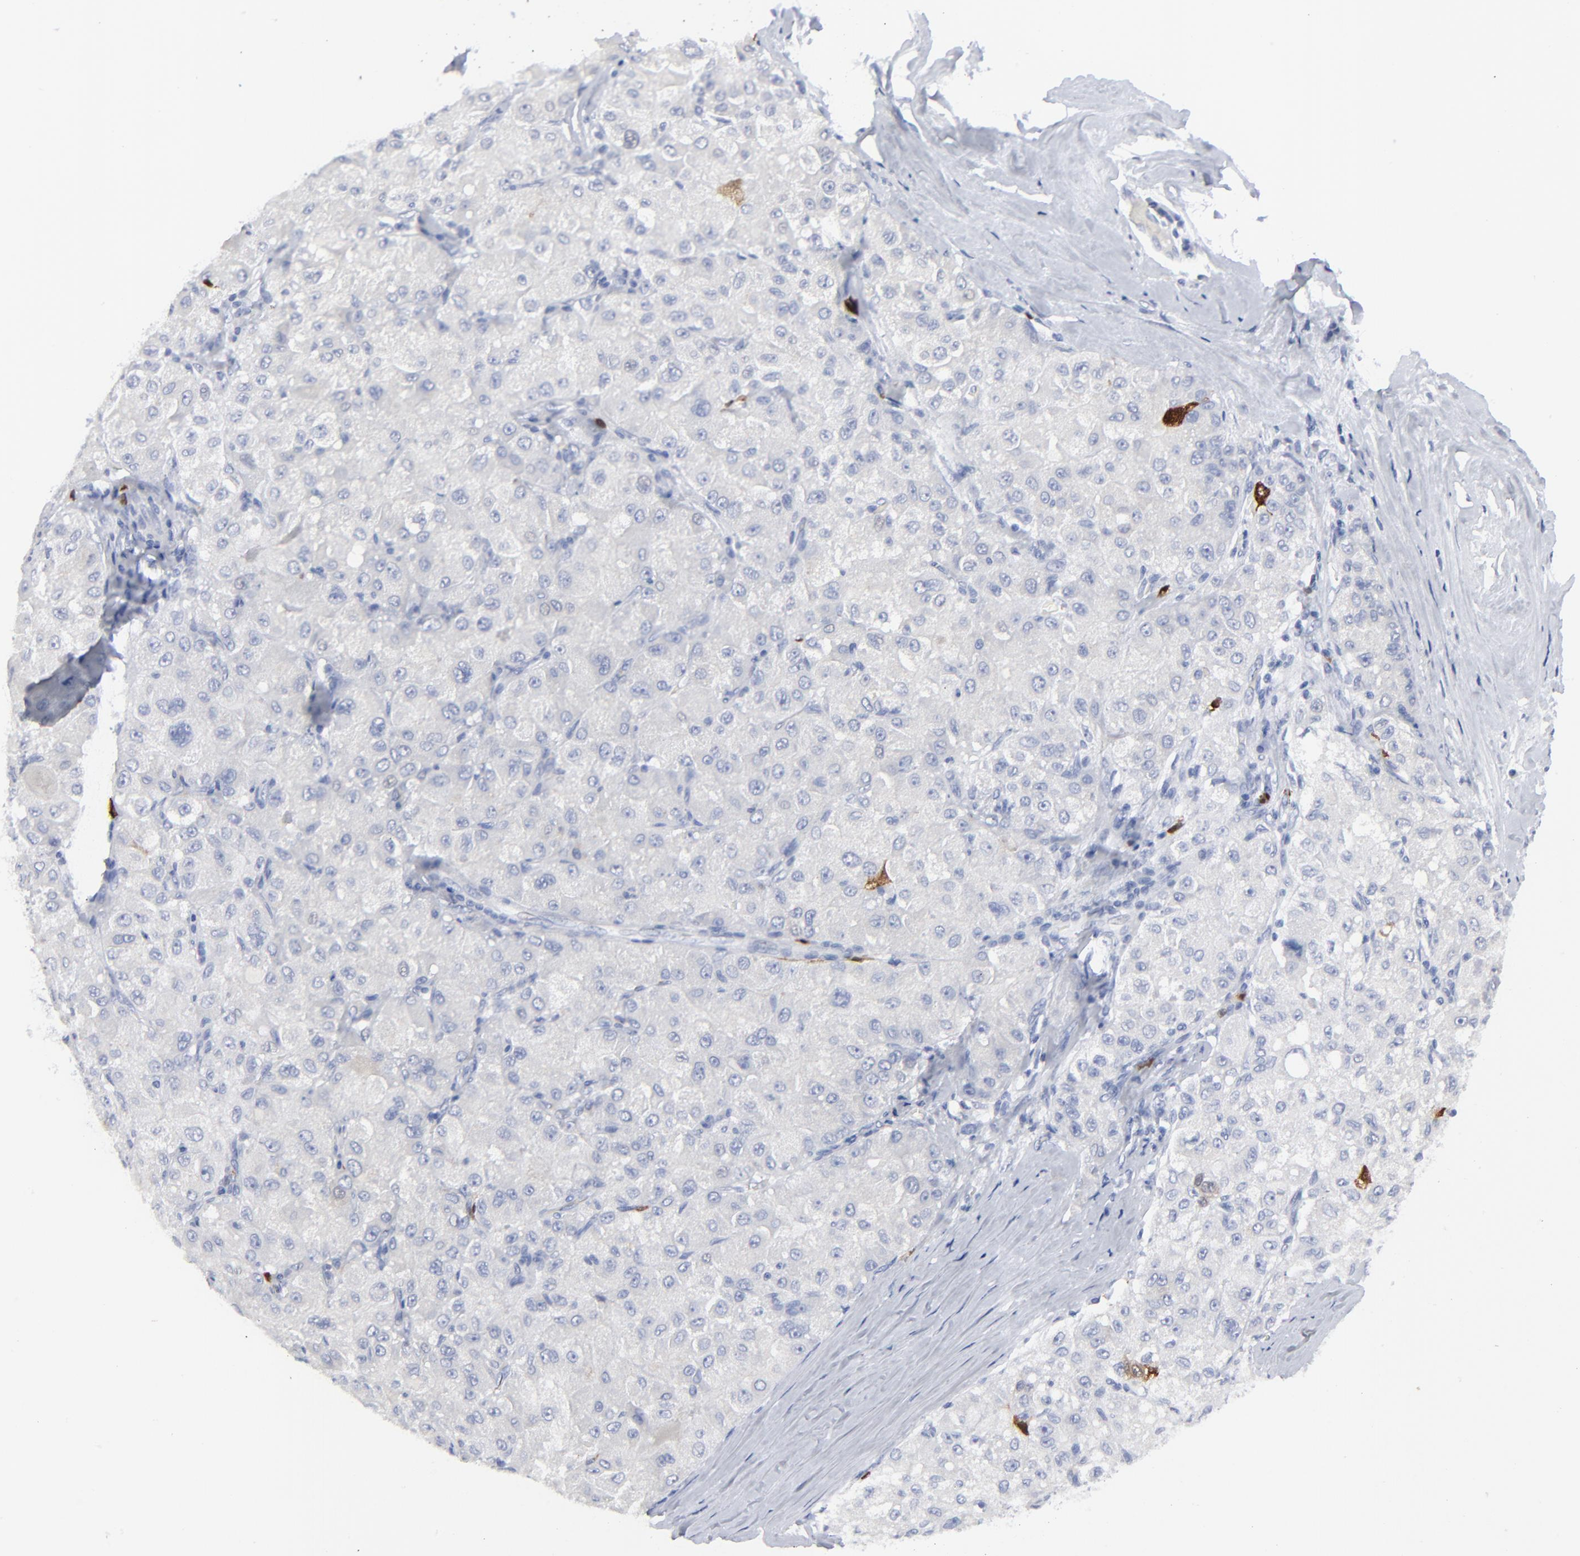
{"staining": {"intensity": "strong", "quantity": "<25%", "location": "cytoplasmic/membranous,nuclear"}, "tissue": "liver cancer", "cell_type": "Tumor cells", "image_type": "cancer", "snomed": [{"axis": "morphology", "description": "Carcinoma, Hepatocellular, NOS"}, {"axis": "topography", "description": "Liver"}], "caption": "Protein staining of liver cancer (hepatocellular carcinoma) tissue demonstrates strong cytoplasmic/membranous and nuclear expression in about <25% of tumor cells.", "gene": "CDK1", "patient": {"sex": "male", "age": 80}}